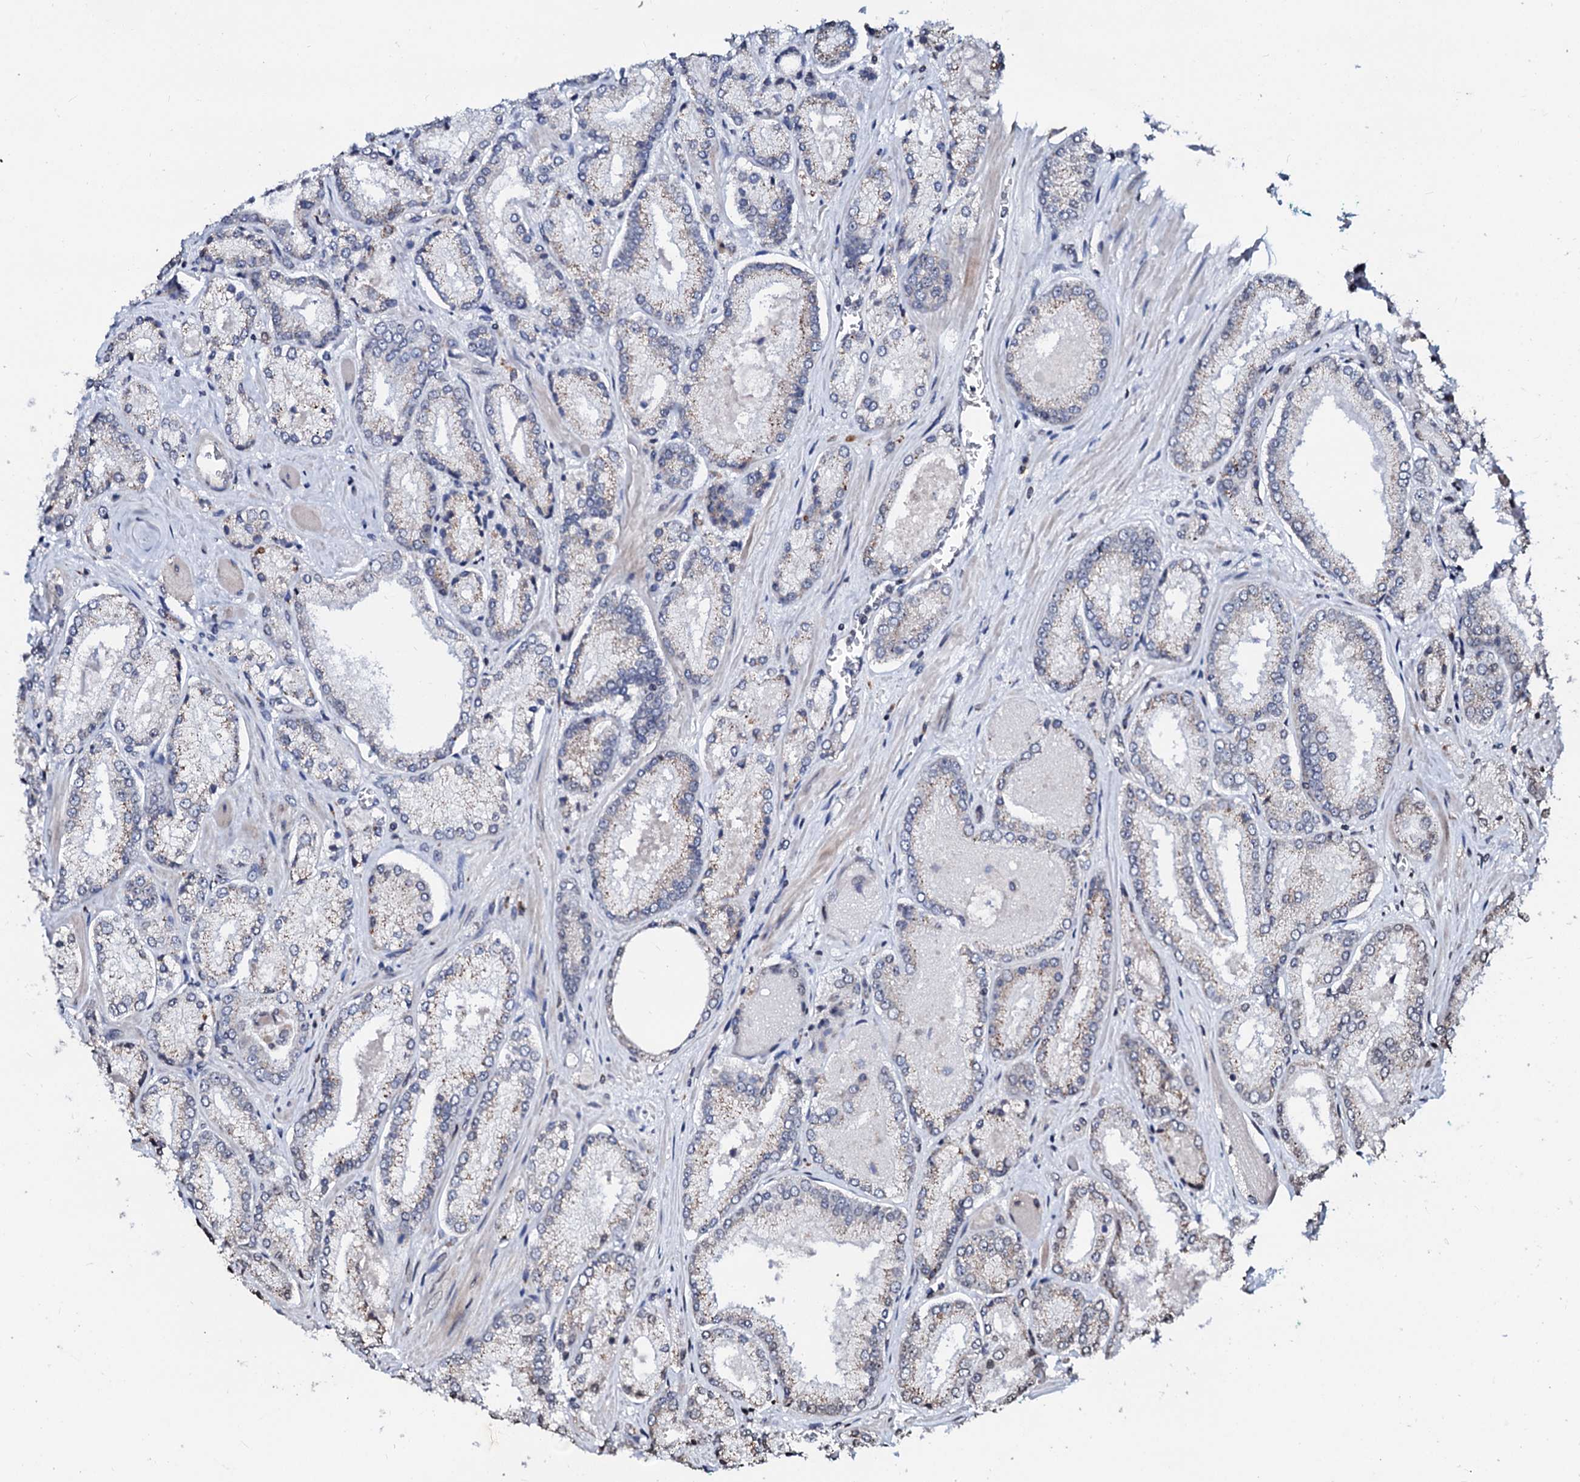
{"staining": {"intensity": "weak", "quantity": "<25%", "location": "nuclear"}, "tissue": "prostate cancer", "cell_type": "Tumor cells", "image_type": "cancer", "snomed": [{"axis": "morphology", "description": "Adenocarcinoma, Low grade"}, {"axis": "topography", "description": "Prostate"}], "caption": "This is a histopathology image of immunohistochemistry staining of prostate low-grade adenocarcinoma, which shows no staining in tumor cells. (Immunohistochemistry (ihc), brightfield microscopy, high magnification).", "gene": "LSM11", "patient": {"sex": "male", "age": 74}}